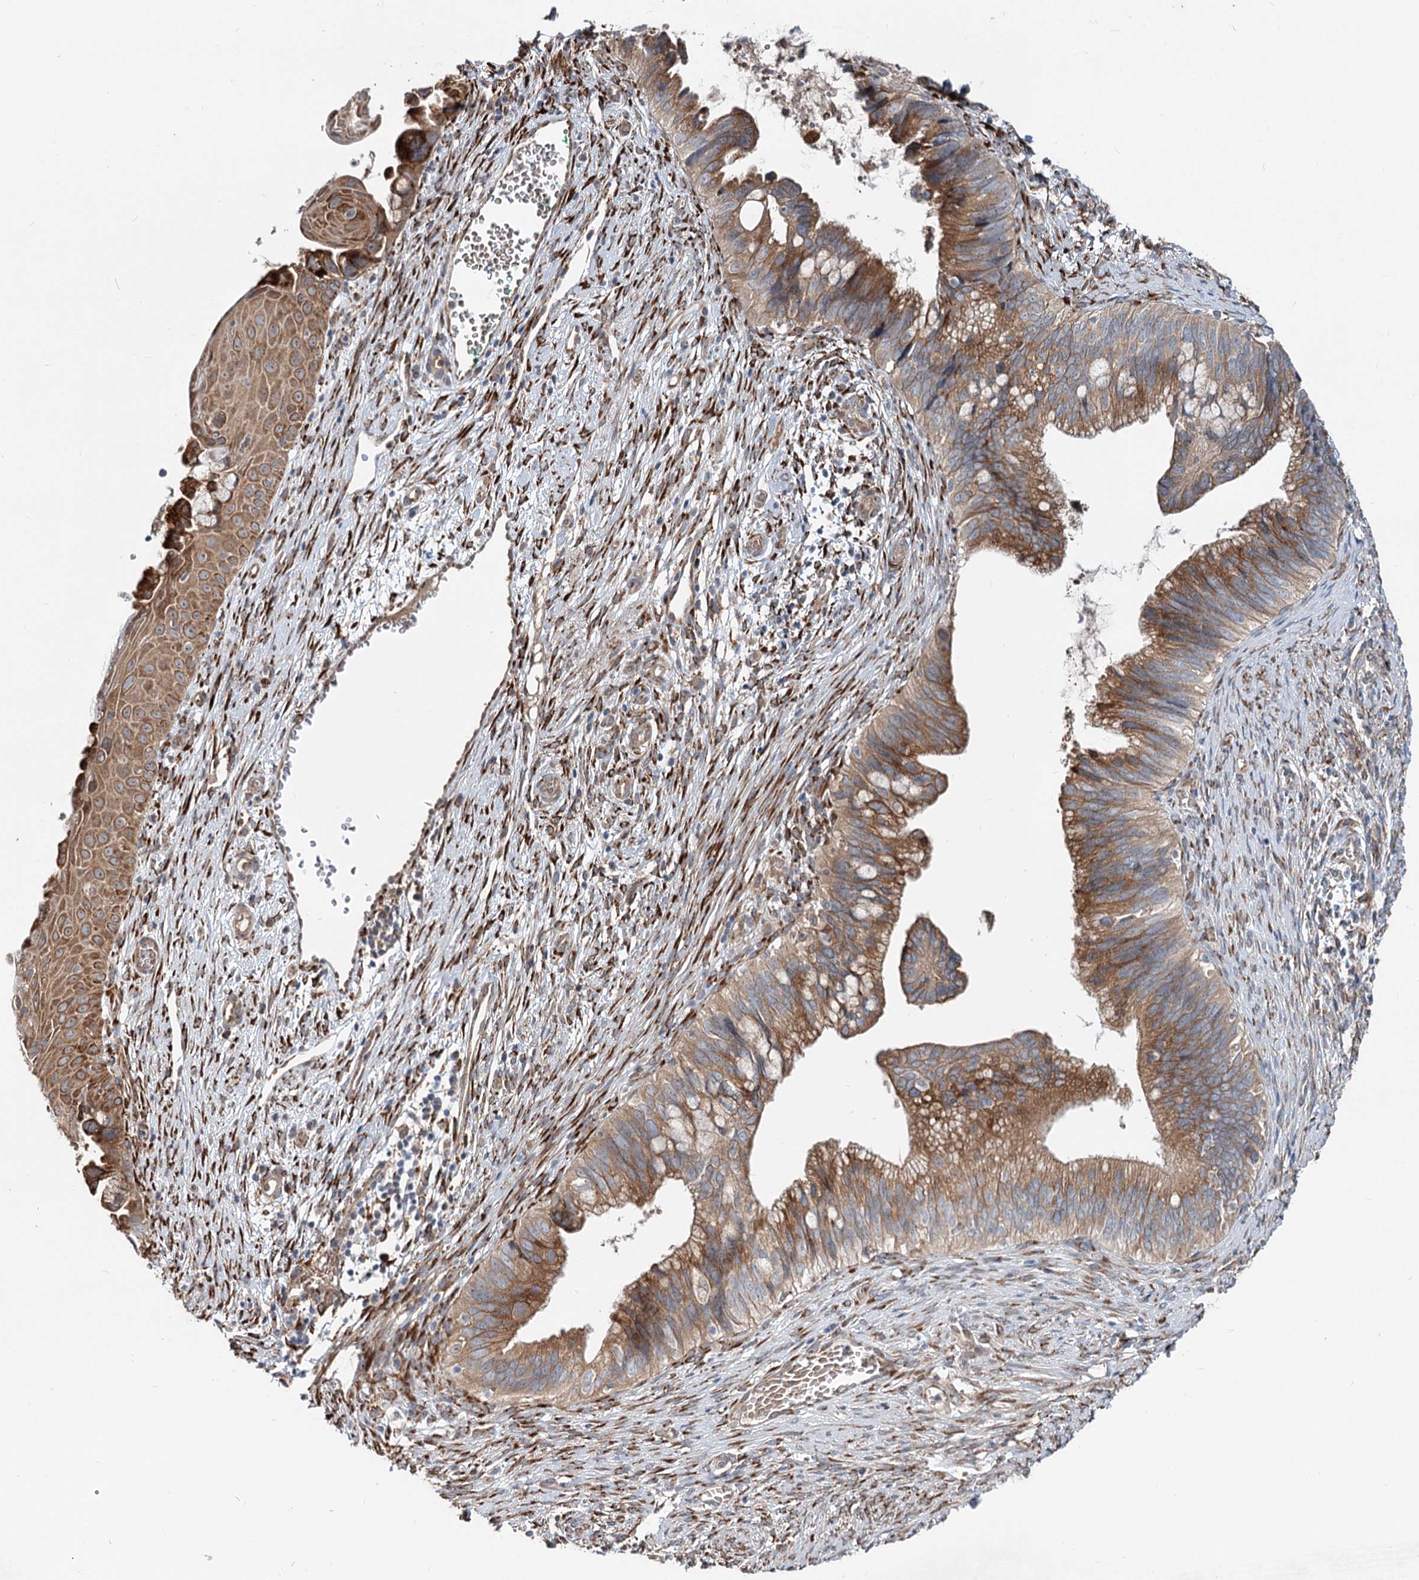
{"staining": {"intensity": "moderate", "quantity": ">75%", "location": "cytoplasmic/membranous"}, "tissue": "cervical cancer", "cell_type": "Tumor cells", "image_type": "cancer", "snomed": [{"axis": "morphology", "description": "Adenocarcinoma, NOS"}, {"axis": "topography", "description": "Cervix"}], "caption": "An image of human cervical adenocarcinoma stained for a protein shows moderate cytoplasmic/membranous brown staining in tumor cells.", "gene": "SPART", "patient": {"sex": "female", "age": 42}}